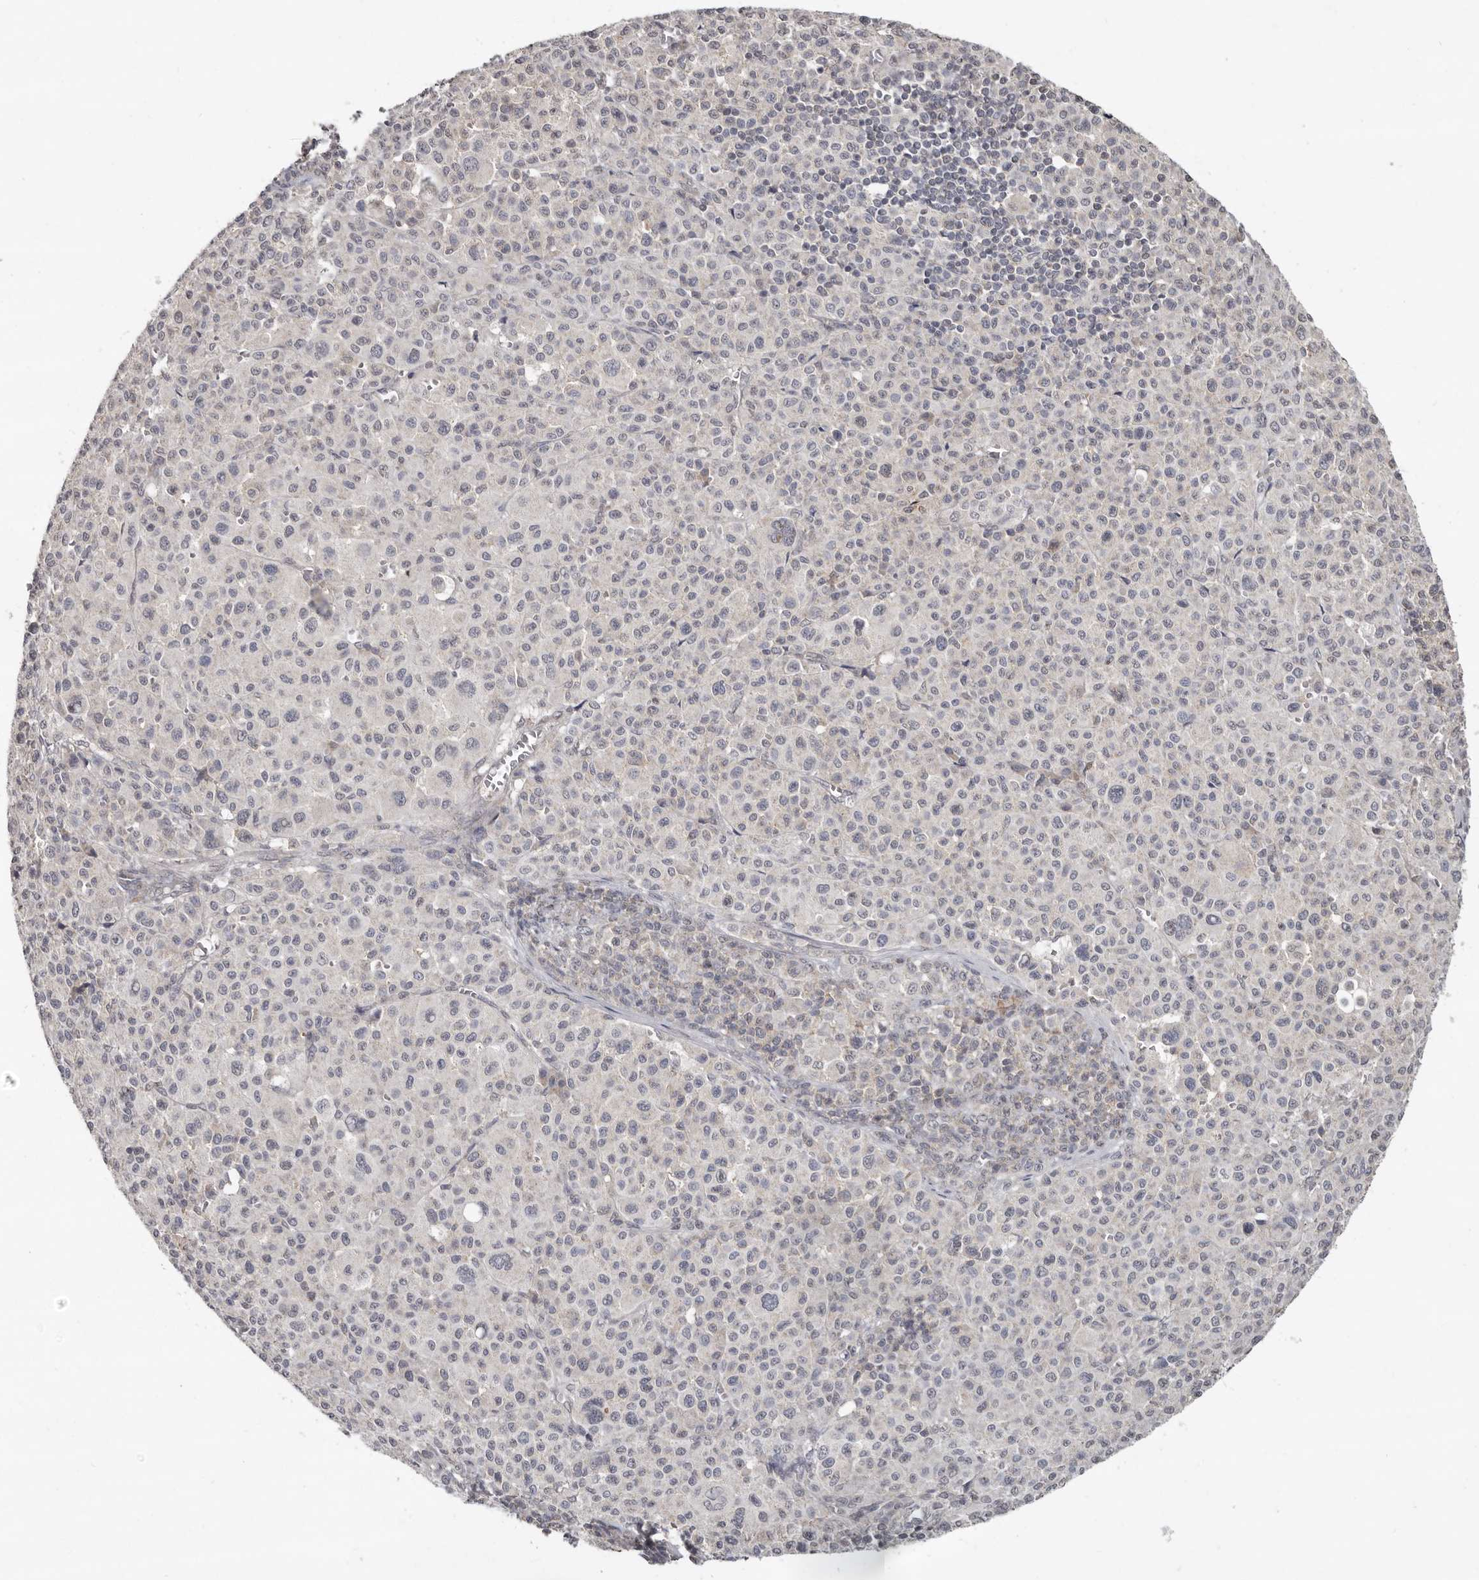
{"staining": {"intensity": "negative", "quantity": "none", "location": "none"}, "tissue": "melanoma", "cell_type": "Tumor cells", "image_type": "cancer", "snomed": [{"axis": "morphology", "description": "Malignant melanoma, Metastatic site"}, {"axis": "topography", "description": "Skin"}], "caption": "Protein analysis of melanoma exhibits no significant staining in tumor cells. Nuclei are stained in blue.", "gene": "LINGO2", "patient": {"sex": "female", "age": 74}}